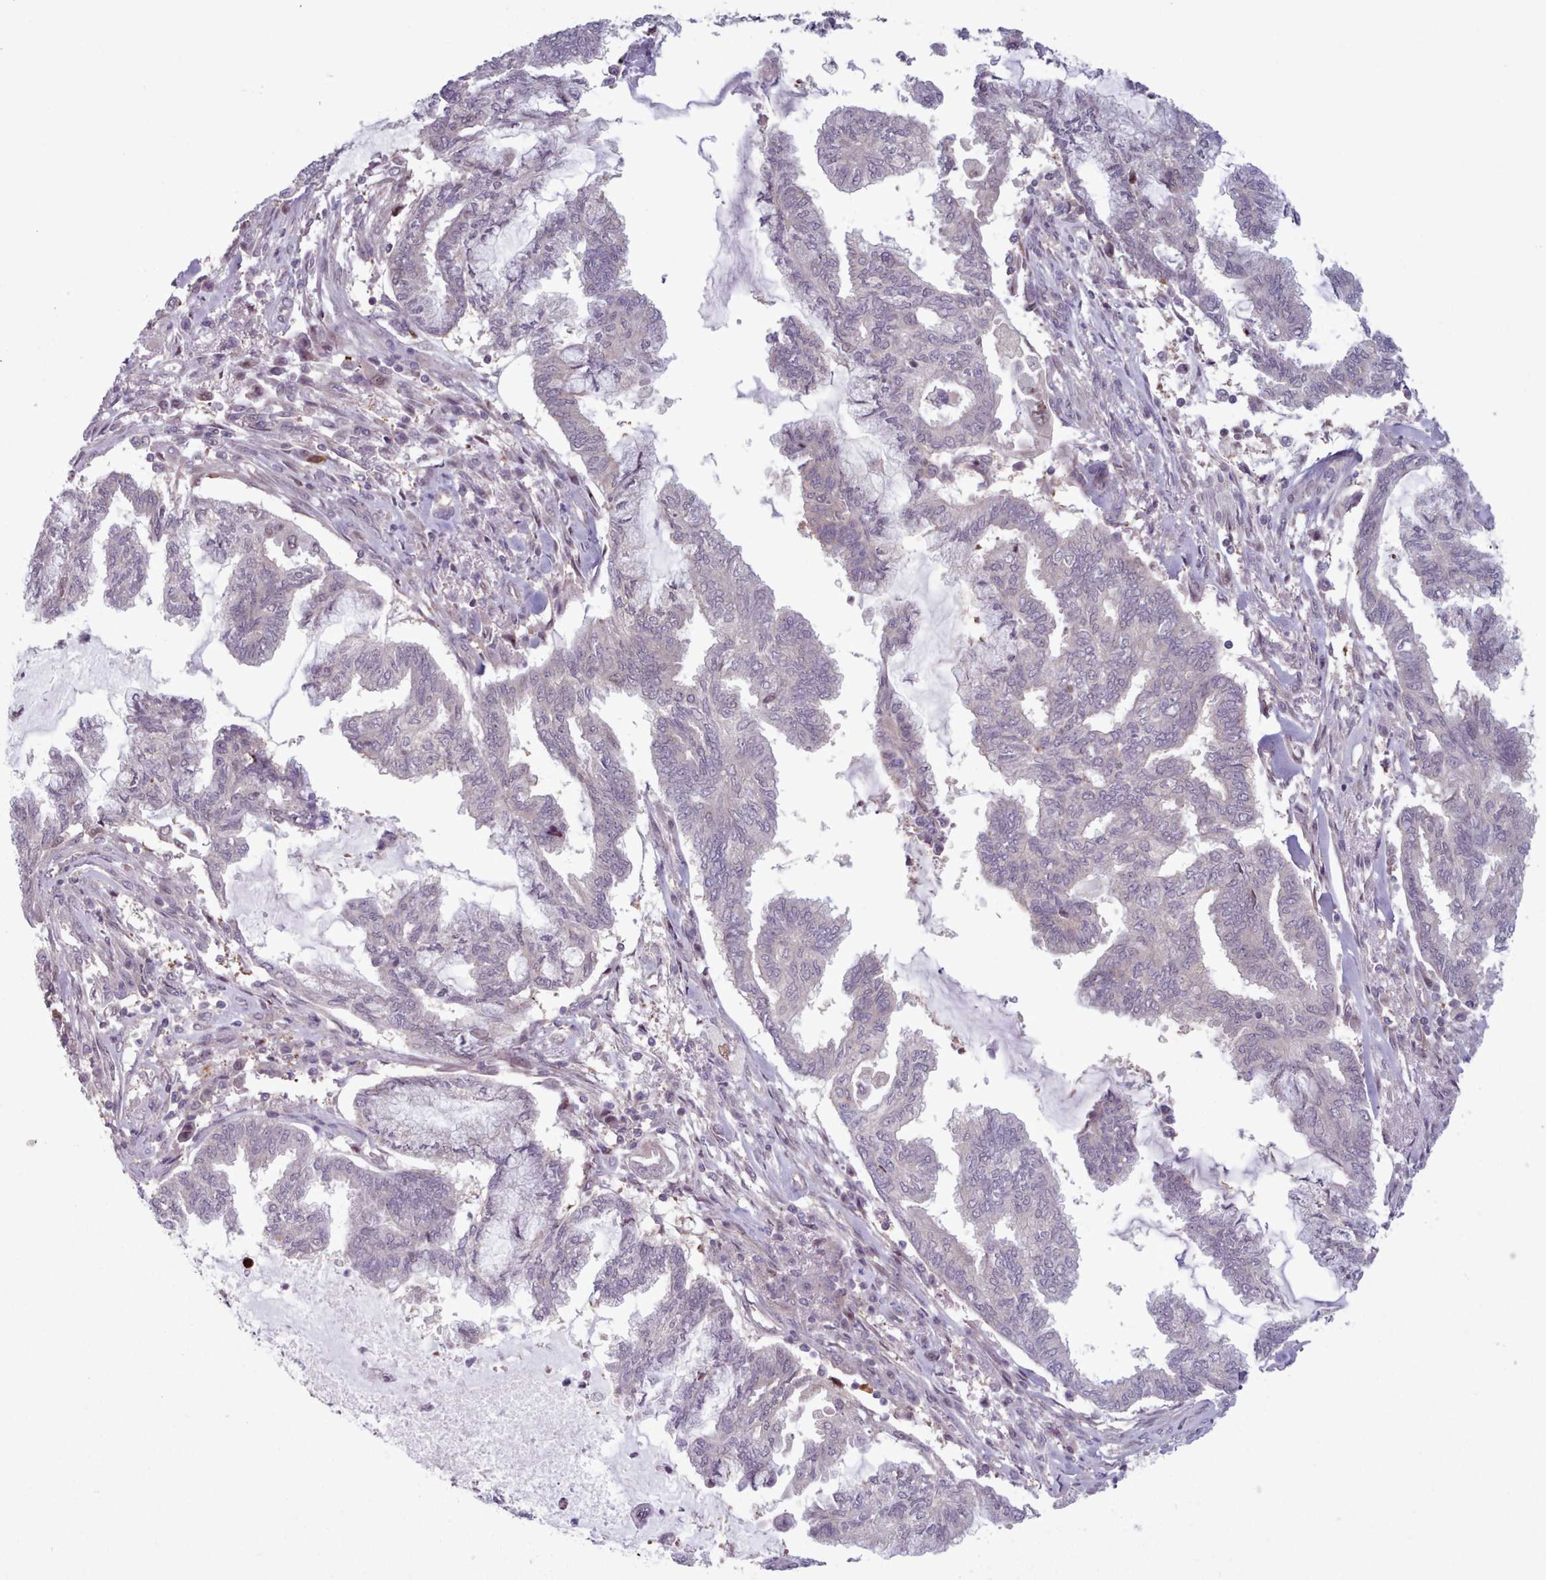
{"staining": {"intensity": "negative", "quantity": "none", "location": "none"}, "tissue": "endometrial cancer", "cell_type": "Tumor cells", "image_type": "cancer", "snomed": [{"axis": "morphology", "description": "Adenocarcinoma, NOS"}, {"axis": "topography", "description": "Endometrium"}], "caption": "Immunohistochemistry (IHC) micrograph of neoplastic tissue: human adenocarcinoma (endometrial) stained with DAB (3,3'-diaminobenzidine) exhibits no significant protein expression in tumor cells. Nuclei are stained in blue.", "gene": "KBTBD7", "patient": {"sex": "female", "age": 86}}